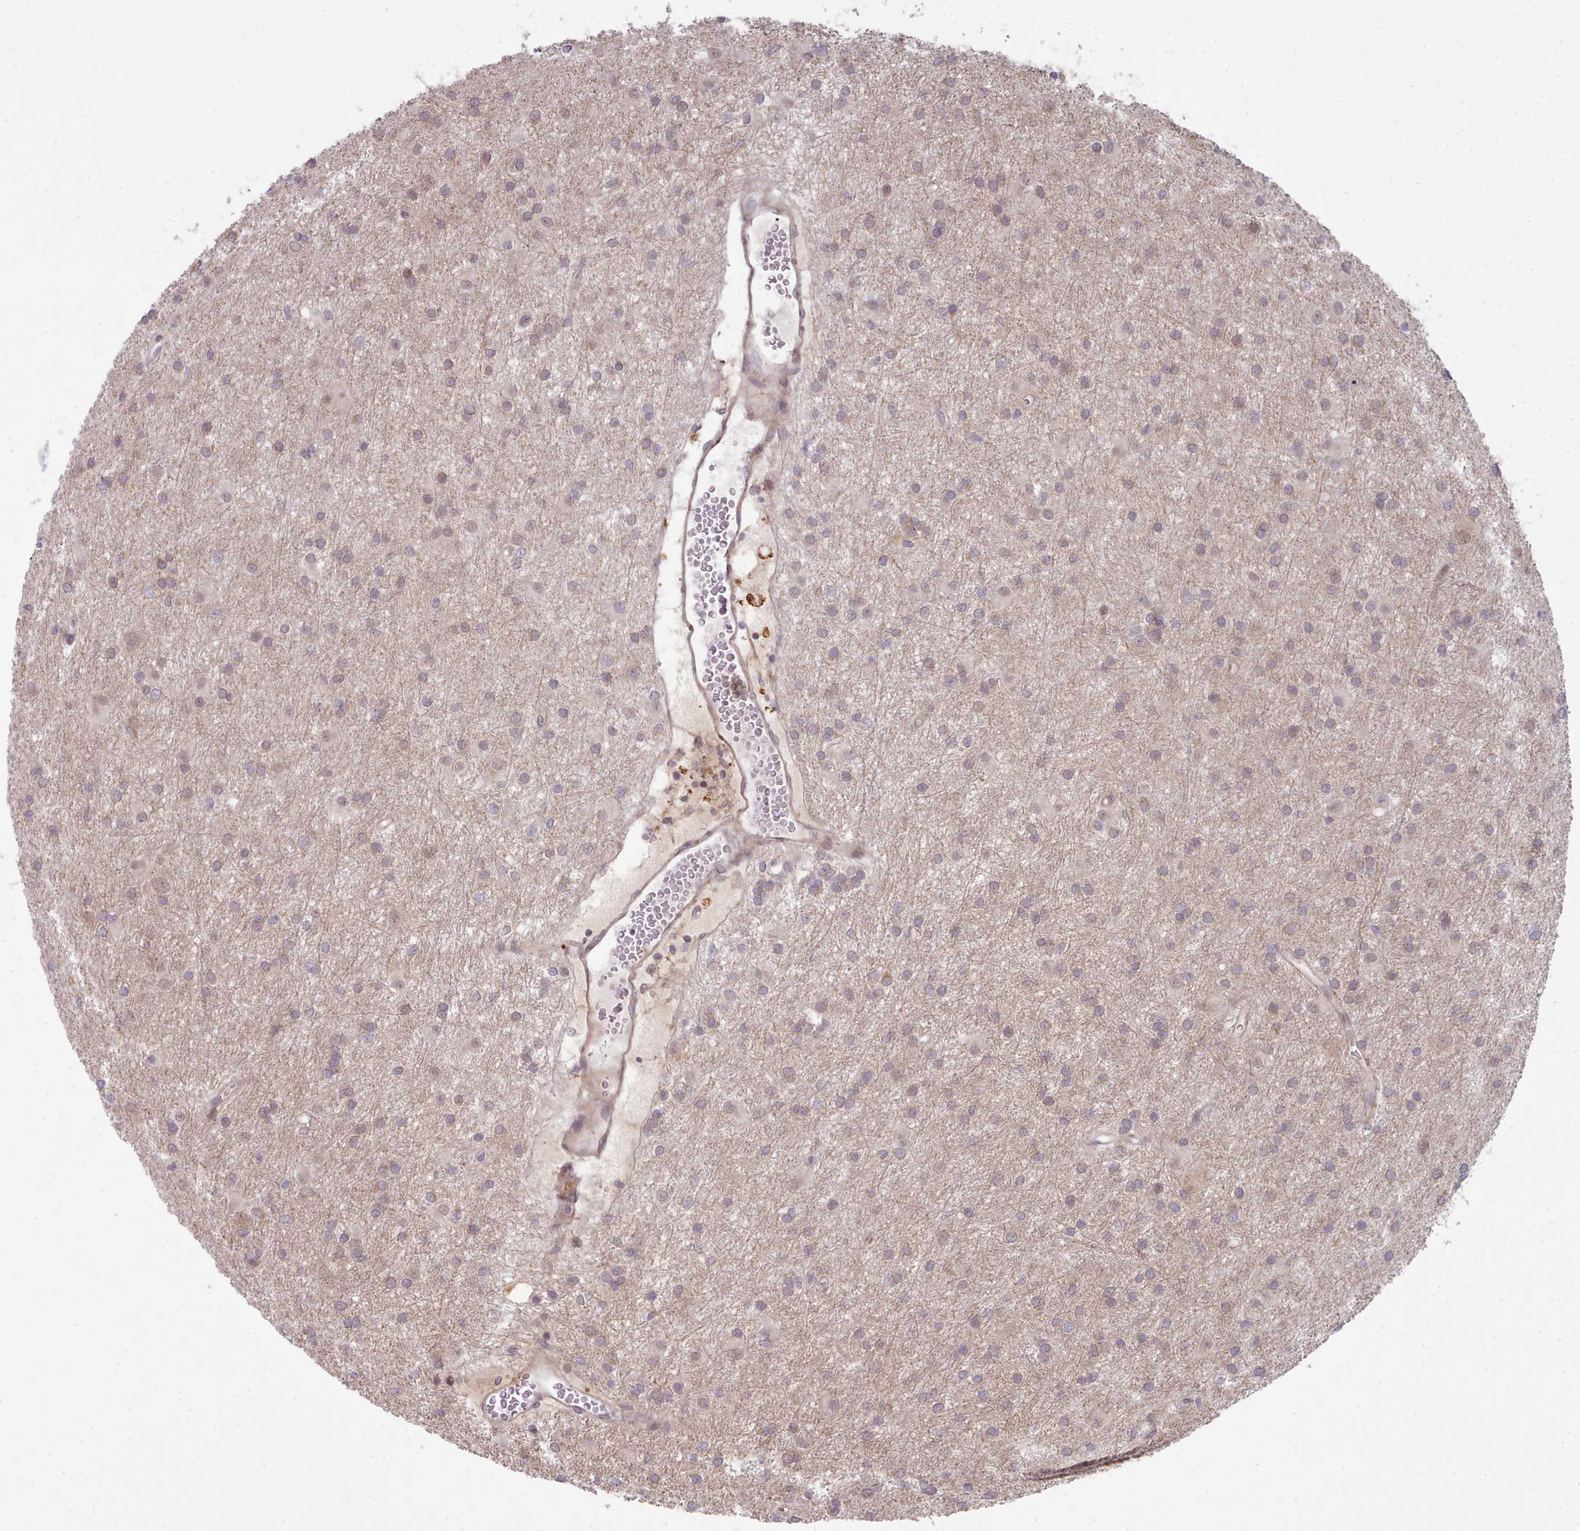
{"staining": {"intensity": "weak", "quantity": ">75%", "location": "cytoplasmic/membranous"}, "tissue": "glioma", "cell_type": "Tumor cells", "image_type": "cancer", "snomed": [{"axis": "morphology", "description": "Glioma, malignant, High grade"}, {"axis": "topography", "description": "Brain"}], "caption": "Weak cytoplasmic/membranous expression is present in about >75% of tumor cells in glioma.", "gene": "TRIM26", "patient": {"sex": "female", "age": 50}}